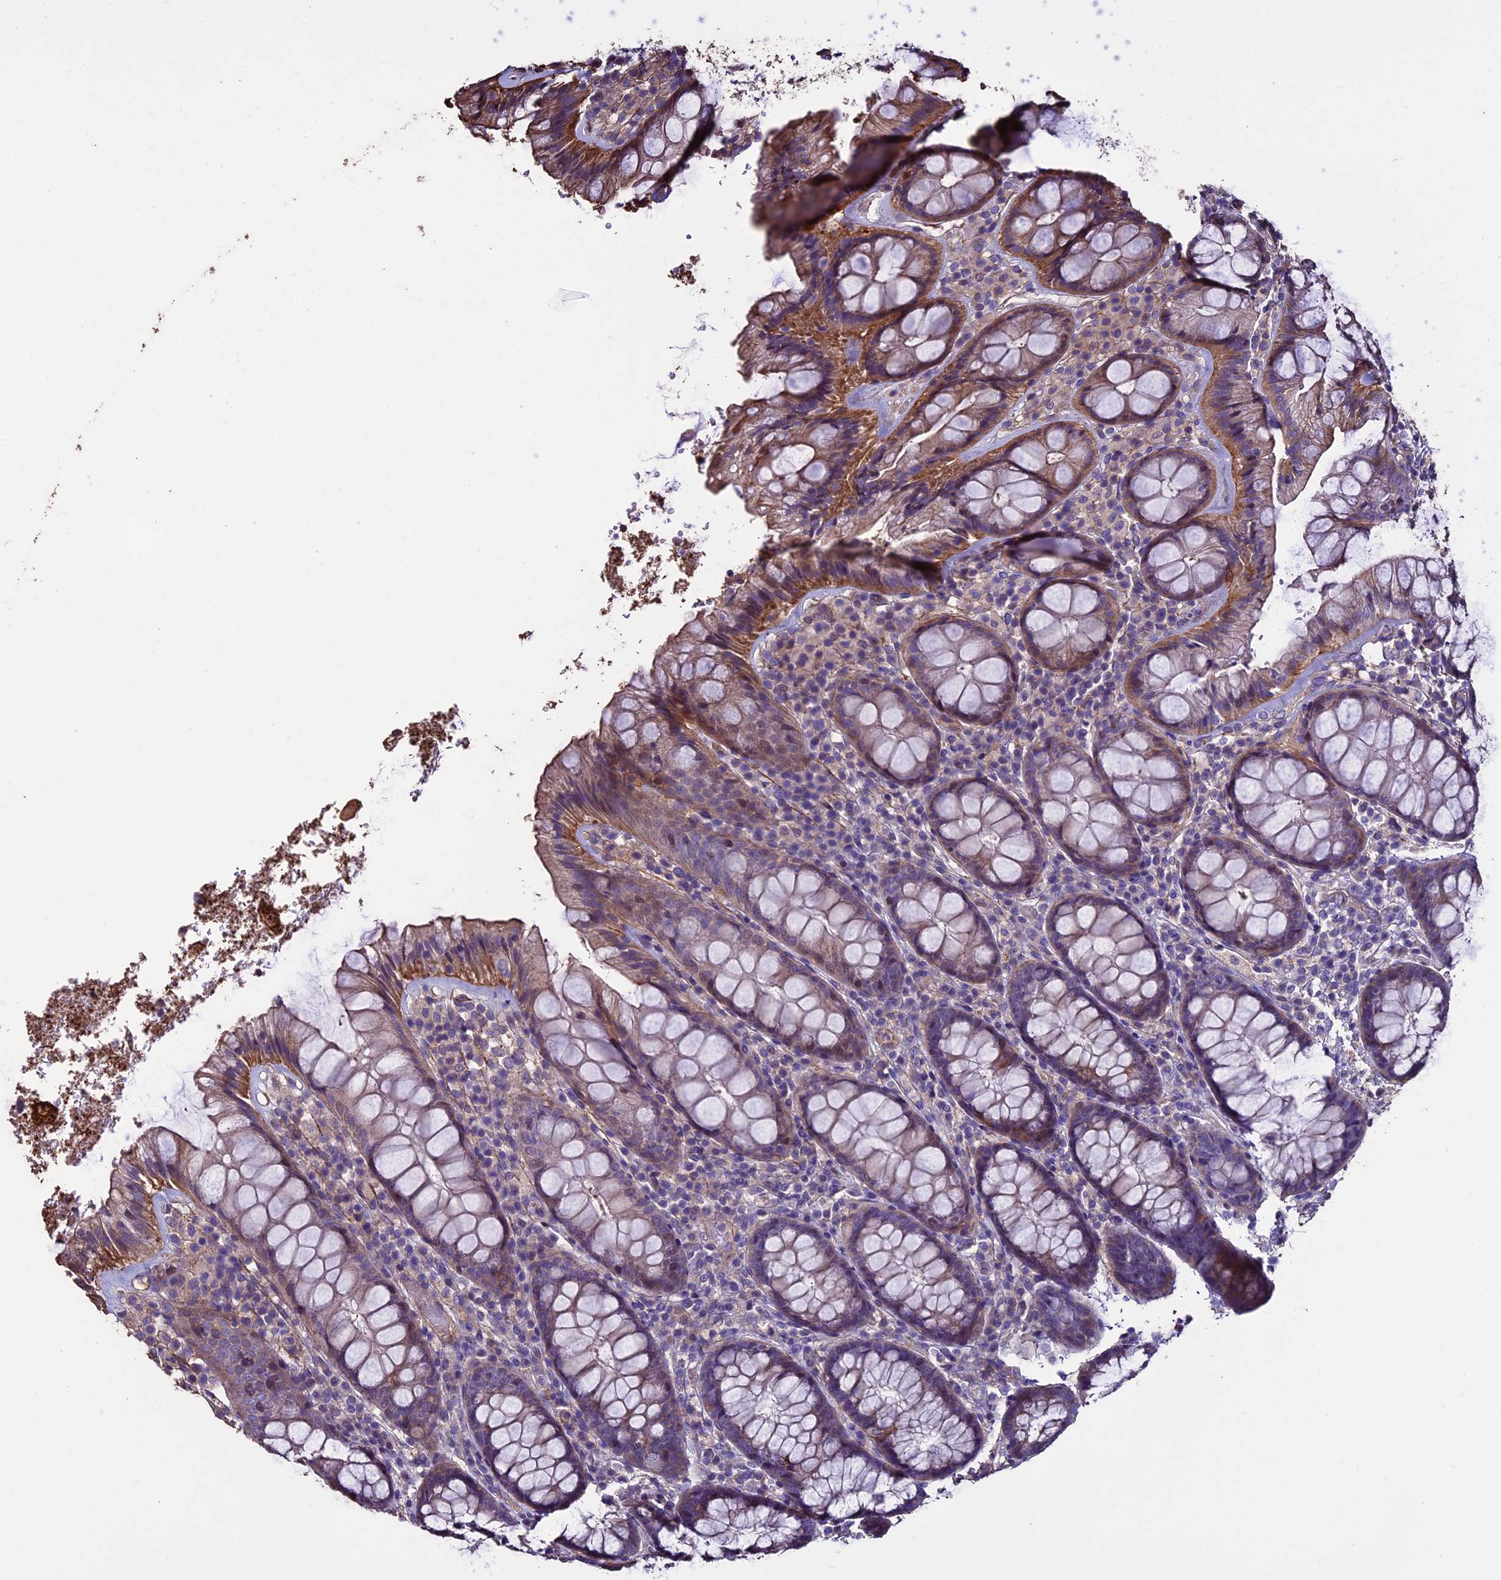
{"staining": {"intensity": "moderate", "quantity": "25%-75%", "location": "cytoplasmic/membranous"}, "tissue": "rectum", "cell_type": "Glandular cells", "image_type": "normal", "snomed": [{"axis": "morphology", "description": "Normal tissue, NOS"}, {"axis": "topography", "description": "Rectum"}], "caption": "Protein expression analysis of benign rectum reveals moderate cytoplasmic/membranous staining in about 25%-75% of glandular cells. (Brightfield microscopy of DAB IHC at high magnification).", "gene": "USB1", "patient": {"sex": "male", "age": 83}}